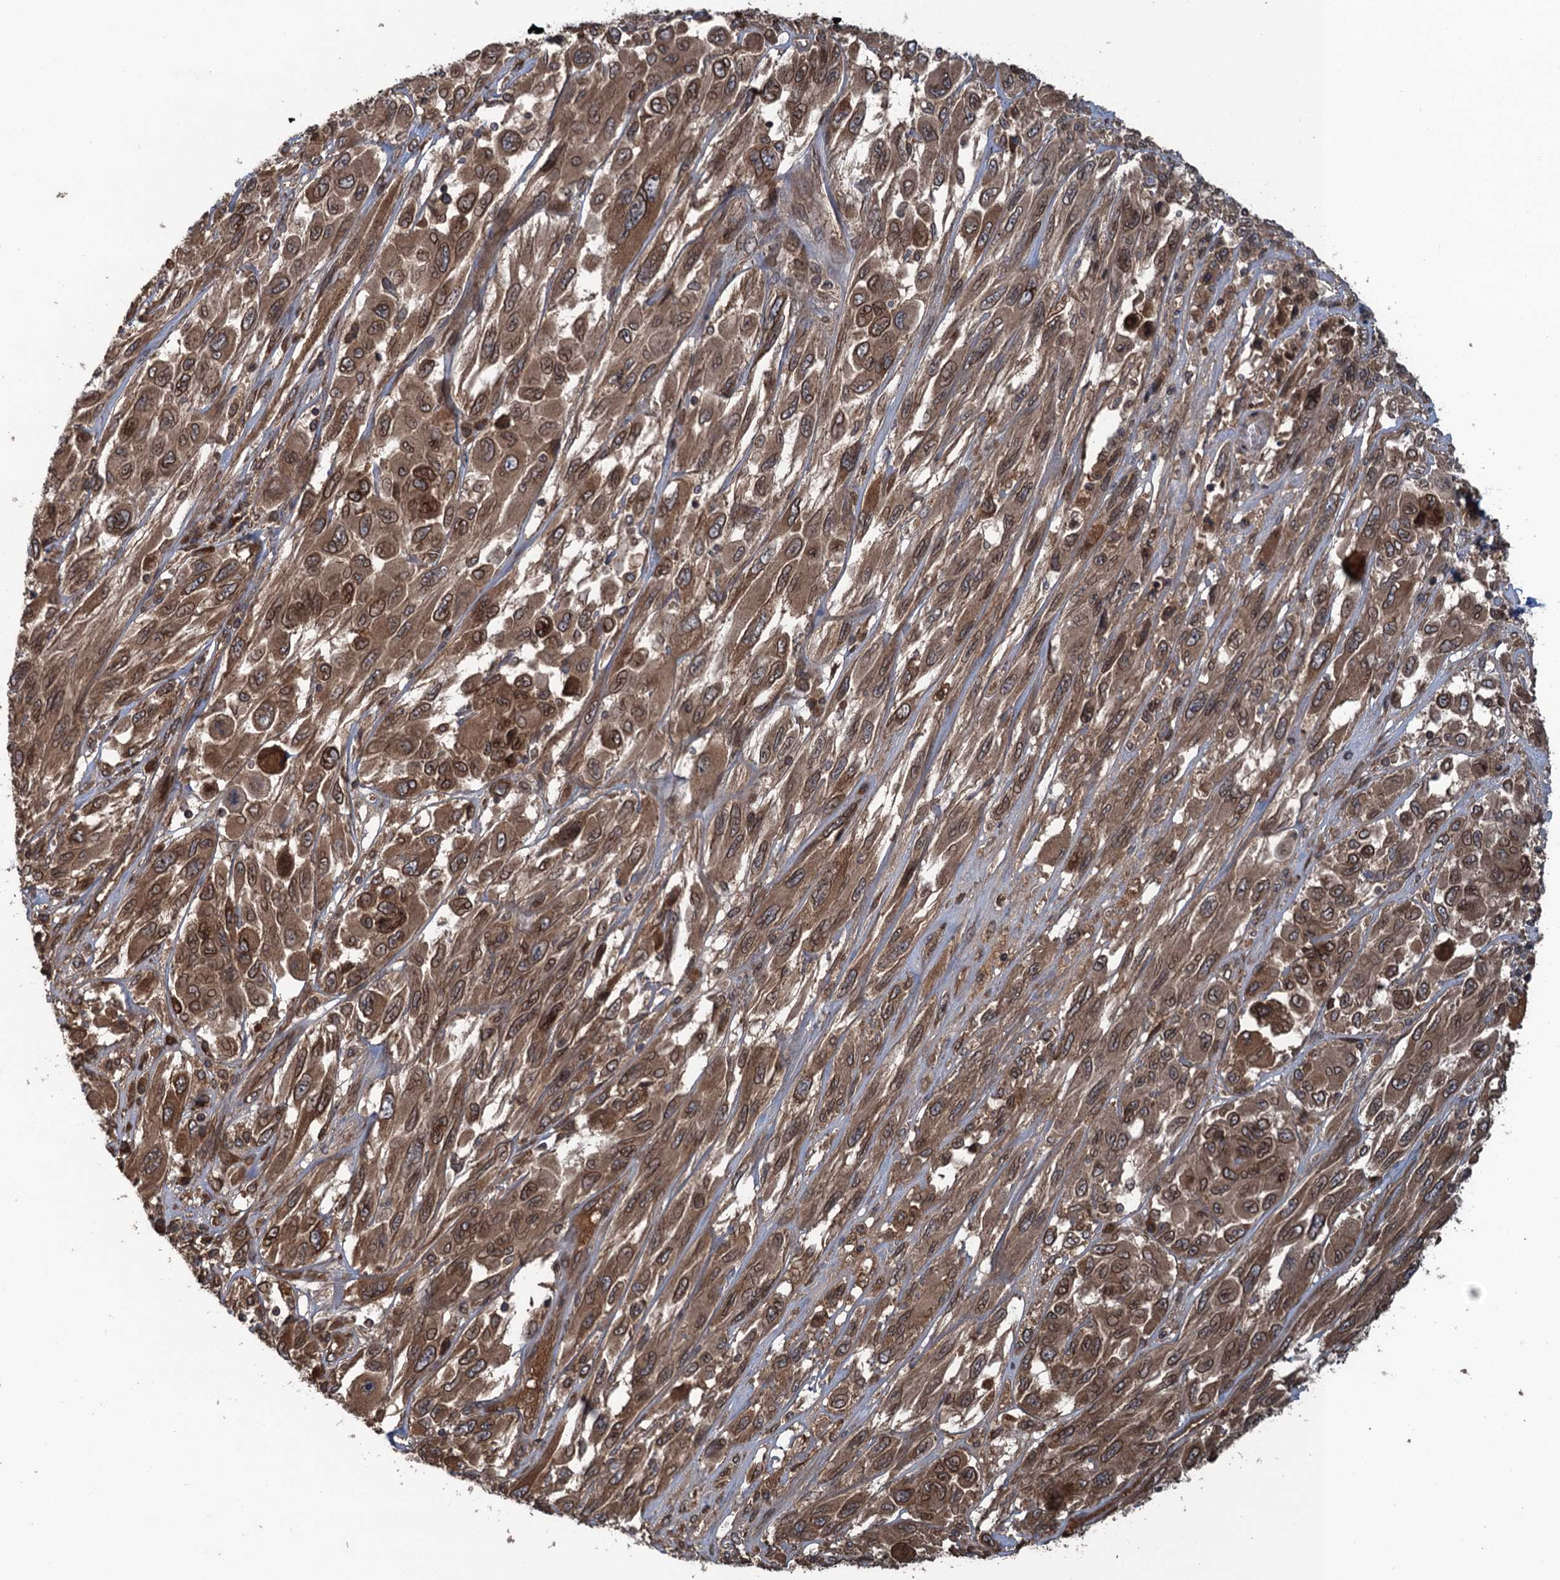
{"staining": {"intensity": "moderate", "quantity": ">75%", "location": "cytoplasmic/membranous,nuclear"}, "tissue": "melanoma", "cell_type": "Tumor cells", "image_type": "cancer", "snomed": [{"axis": "morphology", "description": "Malignant melanoma, NOS"}, {"axis": "topography", "description": "Skin"}], "caption": "High-power microscopy captured an IHC histopathology image of melanoma, revealing moderate cytoplasmic/membranous and nuclear expression in about >75% of tumor cells. (Brightfield microscopy of DAB IHC at high magnification).", "gene": "GLE1", "patient": {"sex": "female", "age": 91}}